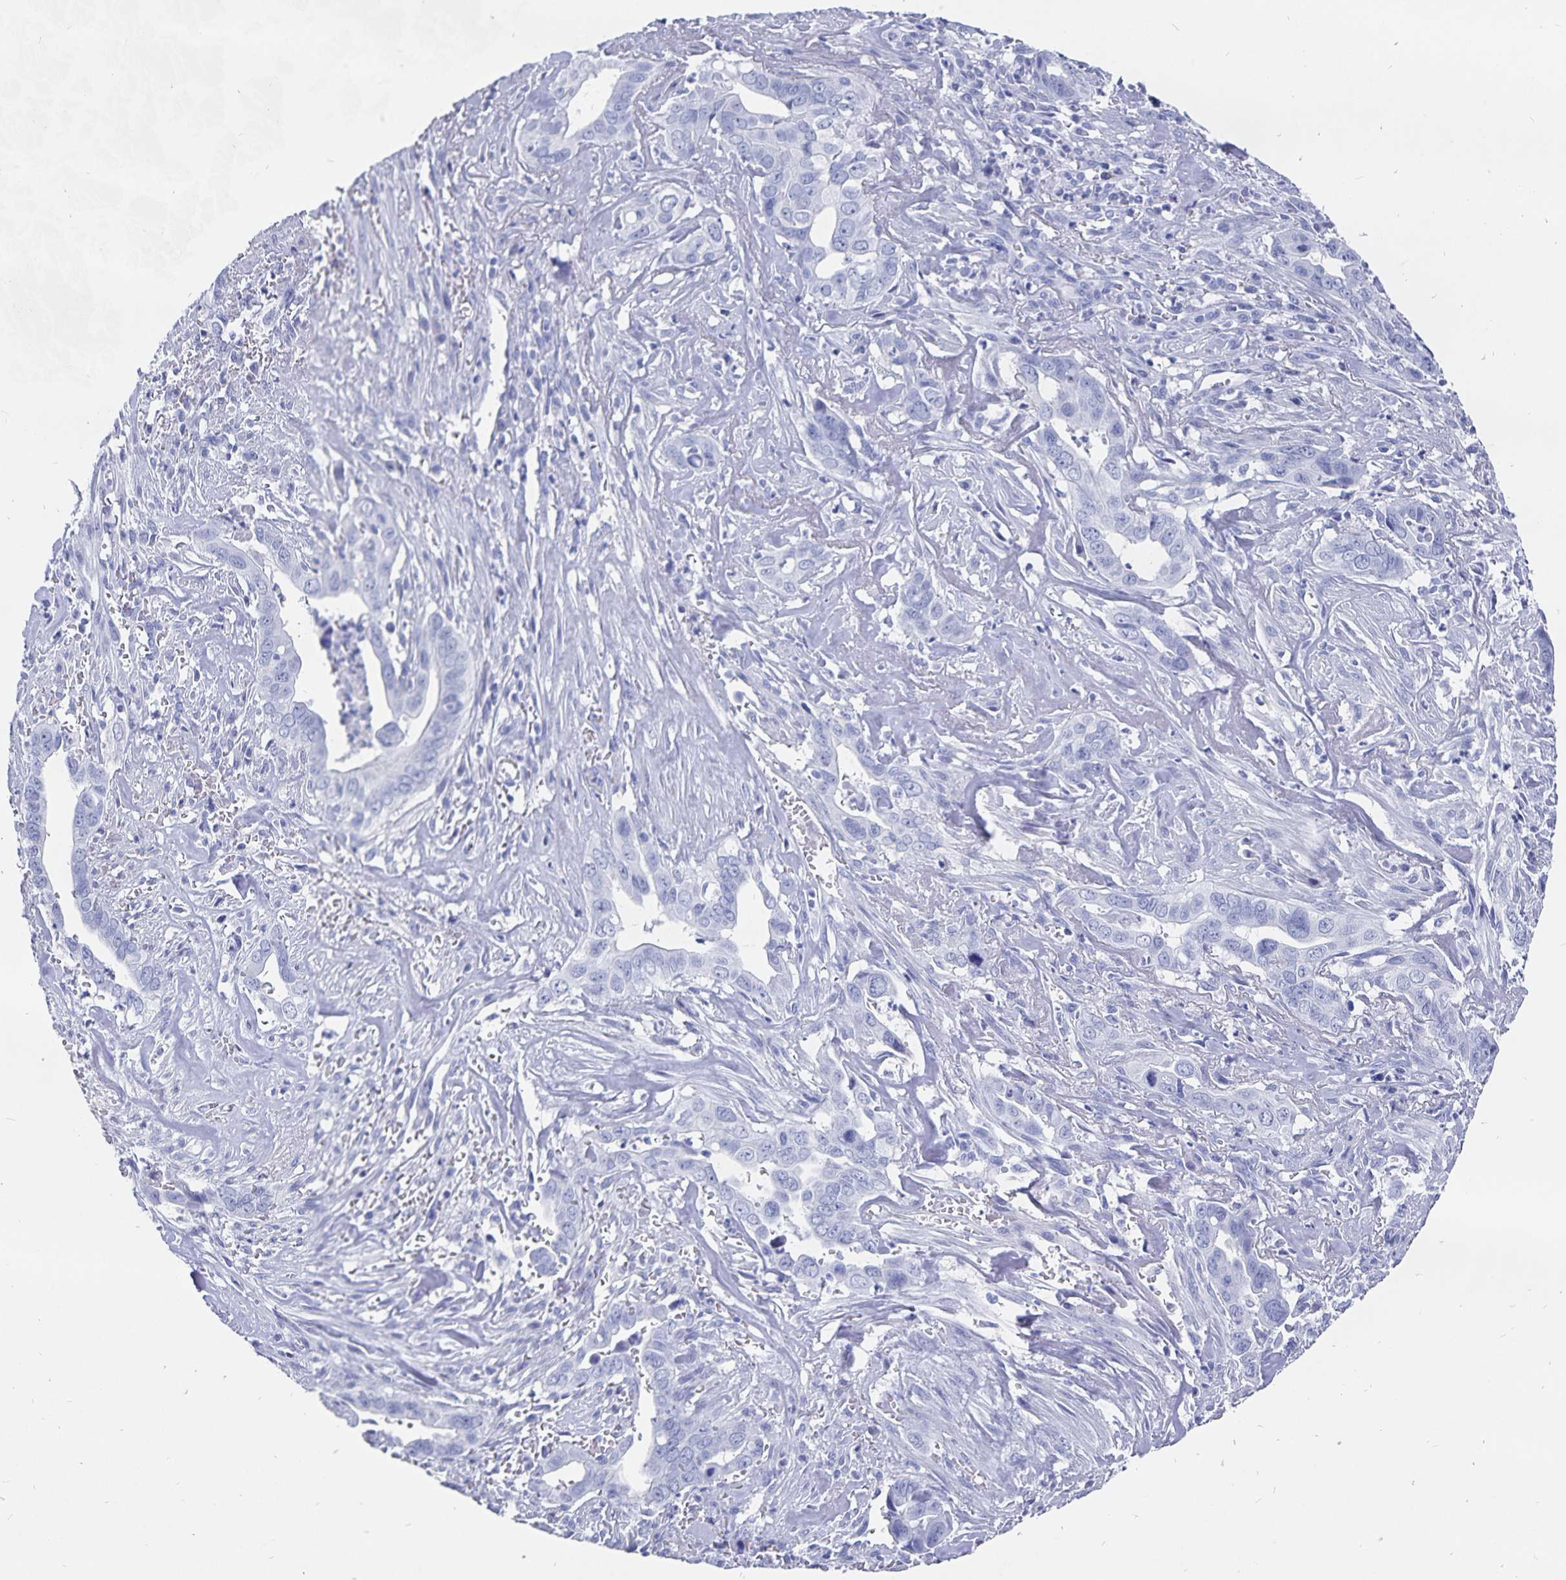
{"staining": {"intensity": "negative", "quantity": "none", "location": "none"}, "tissue": "liver cancer", "cell_type": "Tumor cells", "image_type": "cancer", "snomed": [{"axis": "morphology", "description": "Cholangiocarcinoma"}, {"axis": "topography", "description": "Liver"}], "caption": "IHC photomicrograph of liver cancer stained for a protein (brown), which exhibits no positivity in tumor cells. (Stains: DAB (3,3'-diaminobenzidine) IHC with hematoxylin counter stain, Microscopy: brightfield microscopy at high magnification).", "gene": "ADH1A", "patient": {"sex": "female", "age": 79}}